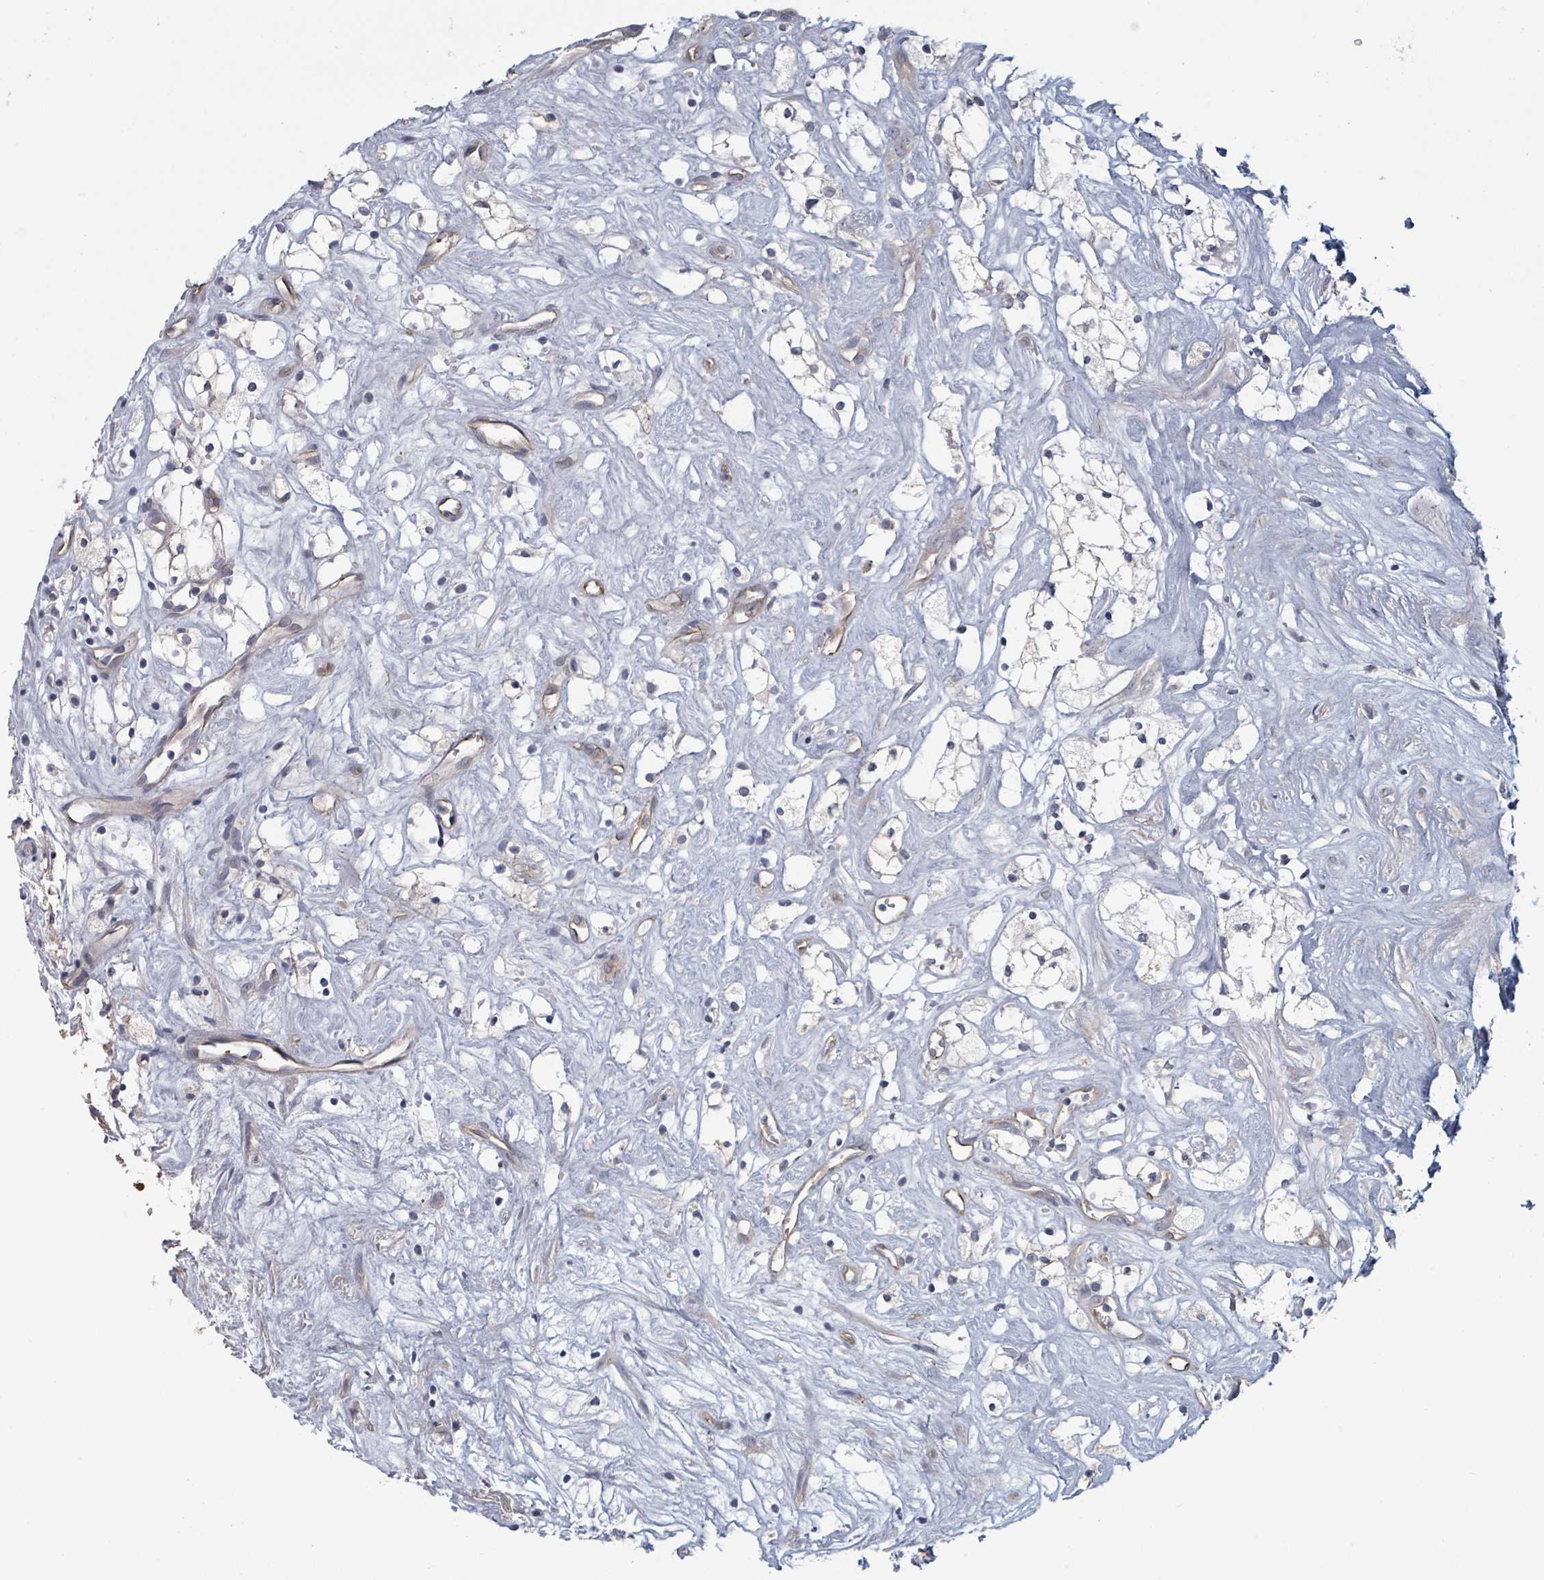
{"staining": {"intensity": "negative", "quantity": "none", "location": "none"}, "tissue": "renal cancer", "cell_type": "Tumor cells", "image_type": "cancer", "snomed": [{"axis": "morphology", "description": "Adenocarcinoma, NOS"}, {"axis": "topography", "description": "Kidney"}], "caption": "There is no significant positivity in tumor cells of renal adenocarcinoma. (DAB immunohistochemistry (IHC), high magnification).", "gene": "PLAUR", "patient": {"sex": "male", "age": 59}}